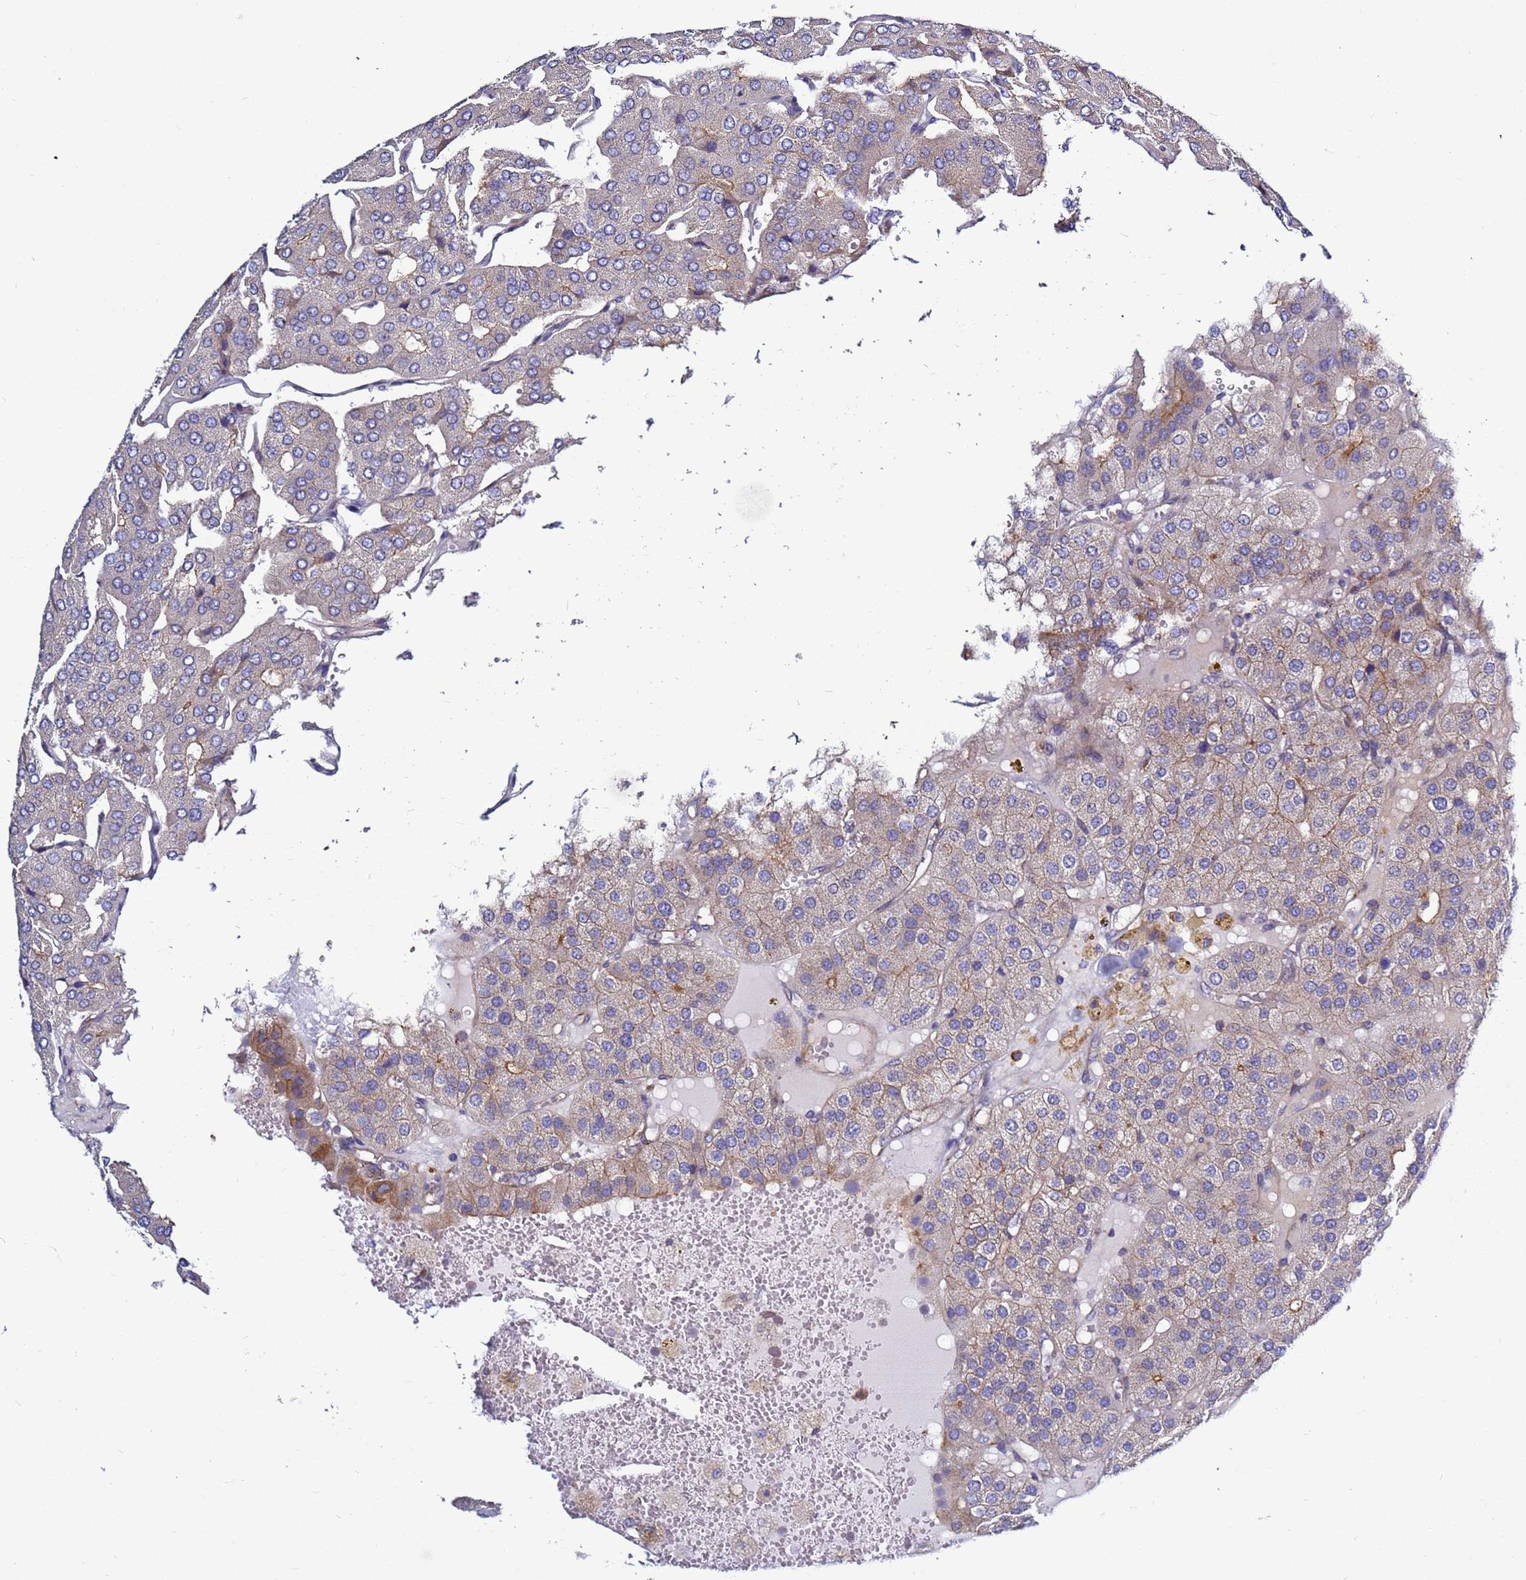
{"staining": {"intensity": "weak", "quantity": "<25%", "location": "cytoplasmic/membranous"}, "tissue": "parathyroid gland", "cell_type": "Glandular cells", "image_type": "normal", "snomed": [{"axis": "morphology", "description": "Normal tissue, NOS"}, {"axis": "morphology", "description": "Adenoma, NOS"}, {"axis": "topography", "description": "Parathyroid gland"}], "caption": "DAB (3,3'-diaminobenzidine) immunohistochemical staining of normal parathyroid gland displays no significant expression in glandular cells. Nuclei are stained in blue.", "gene": "EFCAB8", "patient": {"sex": "female", "age": 86}}